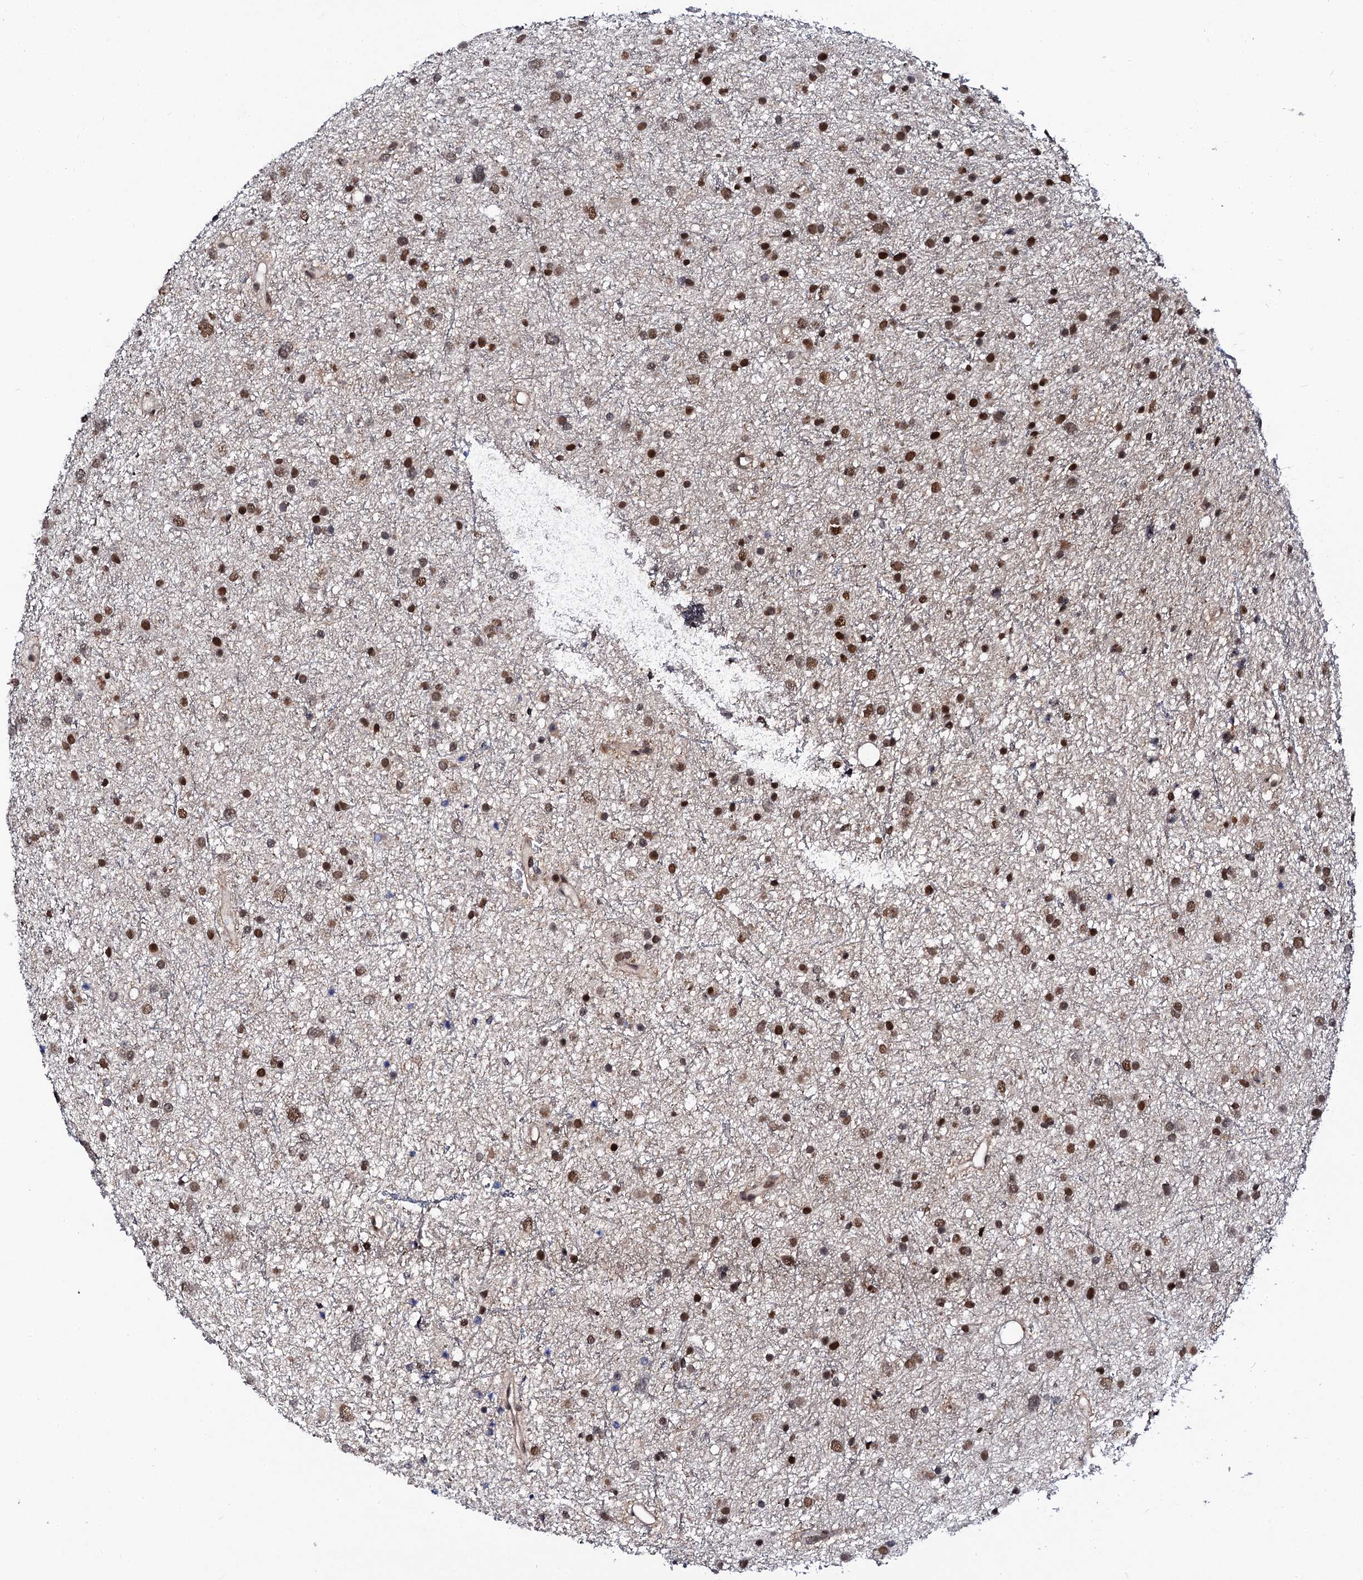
{"staining": {"intensity": "strong", "quantity": ">75%", "location": "nuclear"}, "tissue": "glioma", "cell_type": "Tumor cells", "image_type": "cancer", "snomed": [{"axis": "morphology", "description": "Glioma, malignant, Low grade"}, {"axis": "topography", "description": "Cerebral cortex"}], "caption": "Protein analysis of glioma tissue shows strong nuclear staining in approximately >75% of tumor cells.", "gene": "CSTF3", "patient": {"sex": "female", "age": 39}}